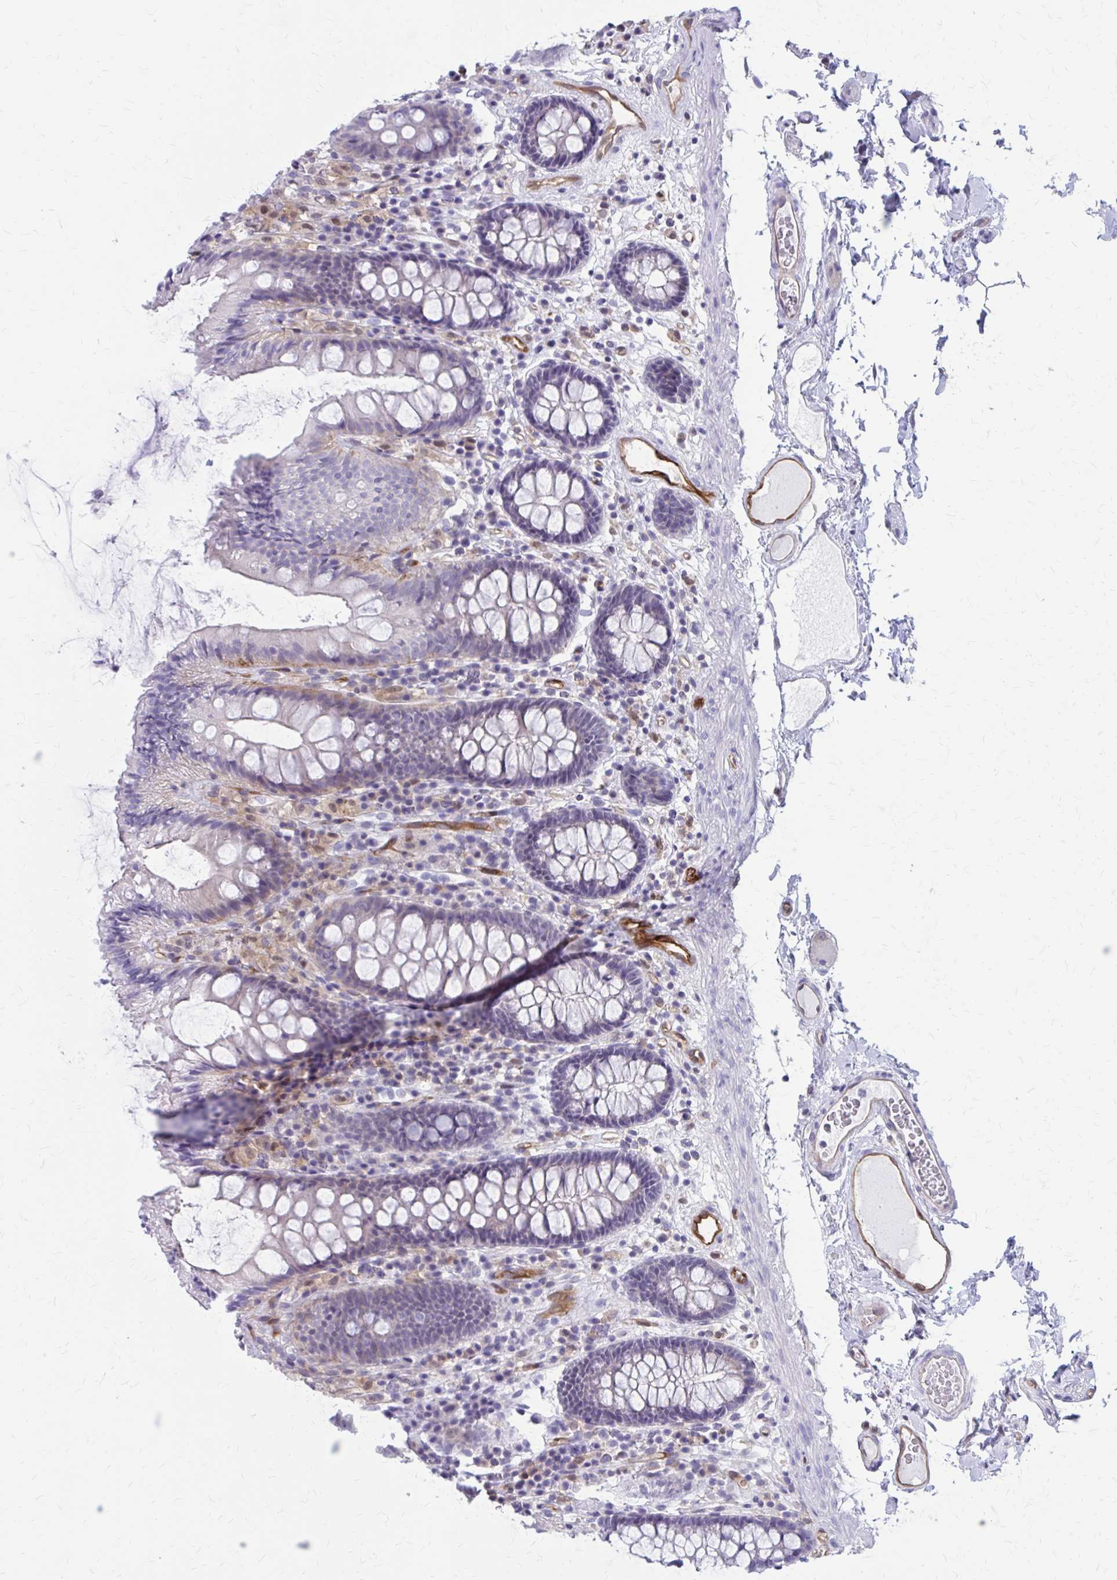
{"staining": {"intensity": "strong", "quantity": ">75%", "location": "cytoplasmic/membranous"}, "tissue": "colon", "cell_type": "Endothelial cells", "image_type": "normal", "snomed": [{"axis": "morphology", "description": "Normal tissue, NOS"}, {"axis": "topography", "description": "Colon"}], "caption": "Immunohistochemistry photomicrograph of benign colon: human colon stained using immunohistochemistry reveals high levels of strong protein expression localized specifically in the cytoplasmic/membranous of endothelial cells, appearing as a cytoplasmic/membranous brown color.", "gene": "CLIC2", "patient": {"sex": "male", "age": 84}}